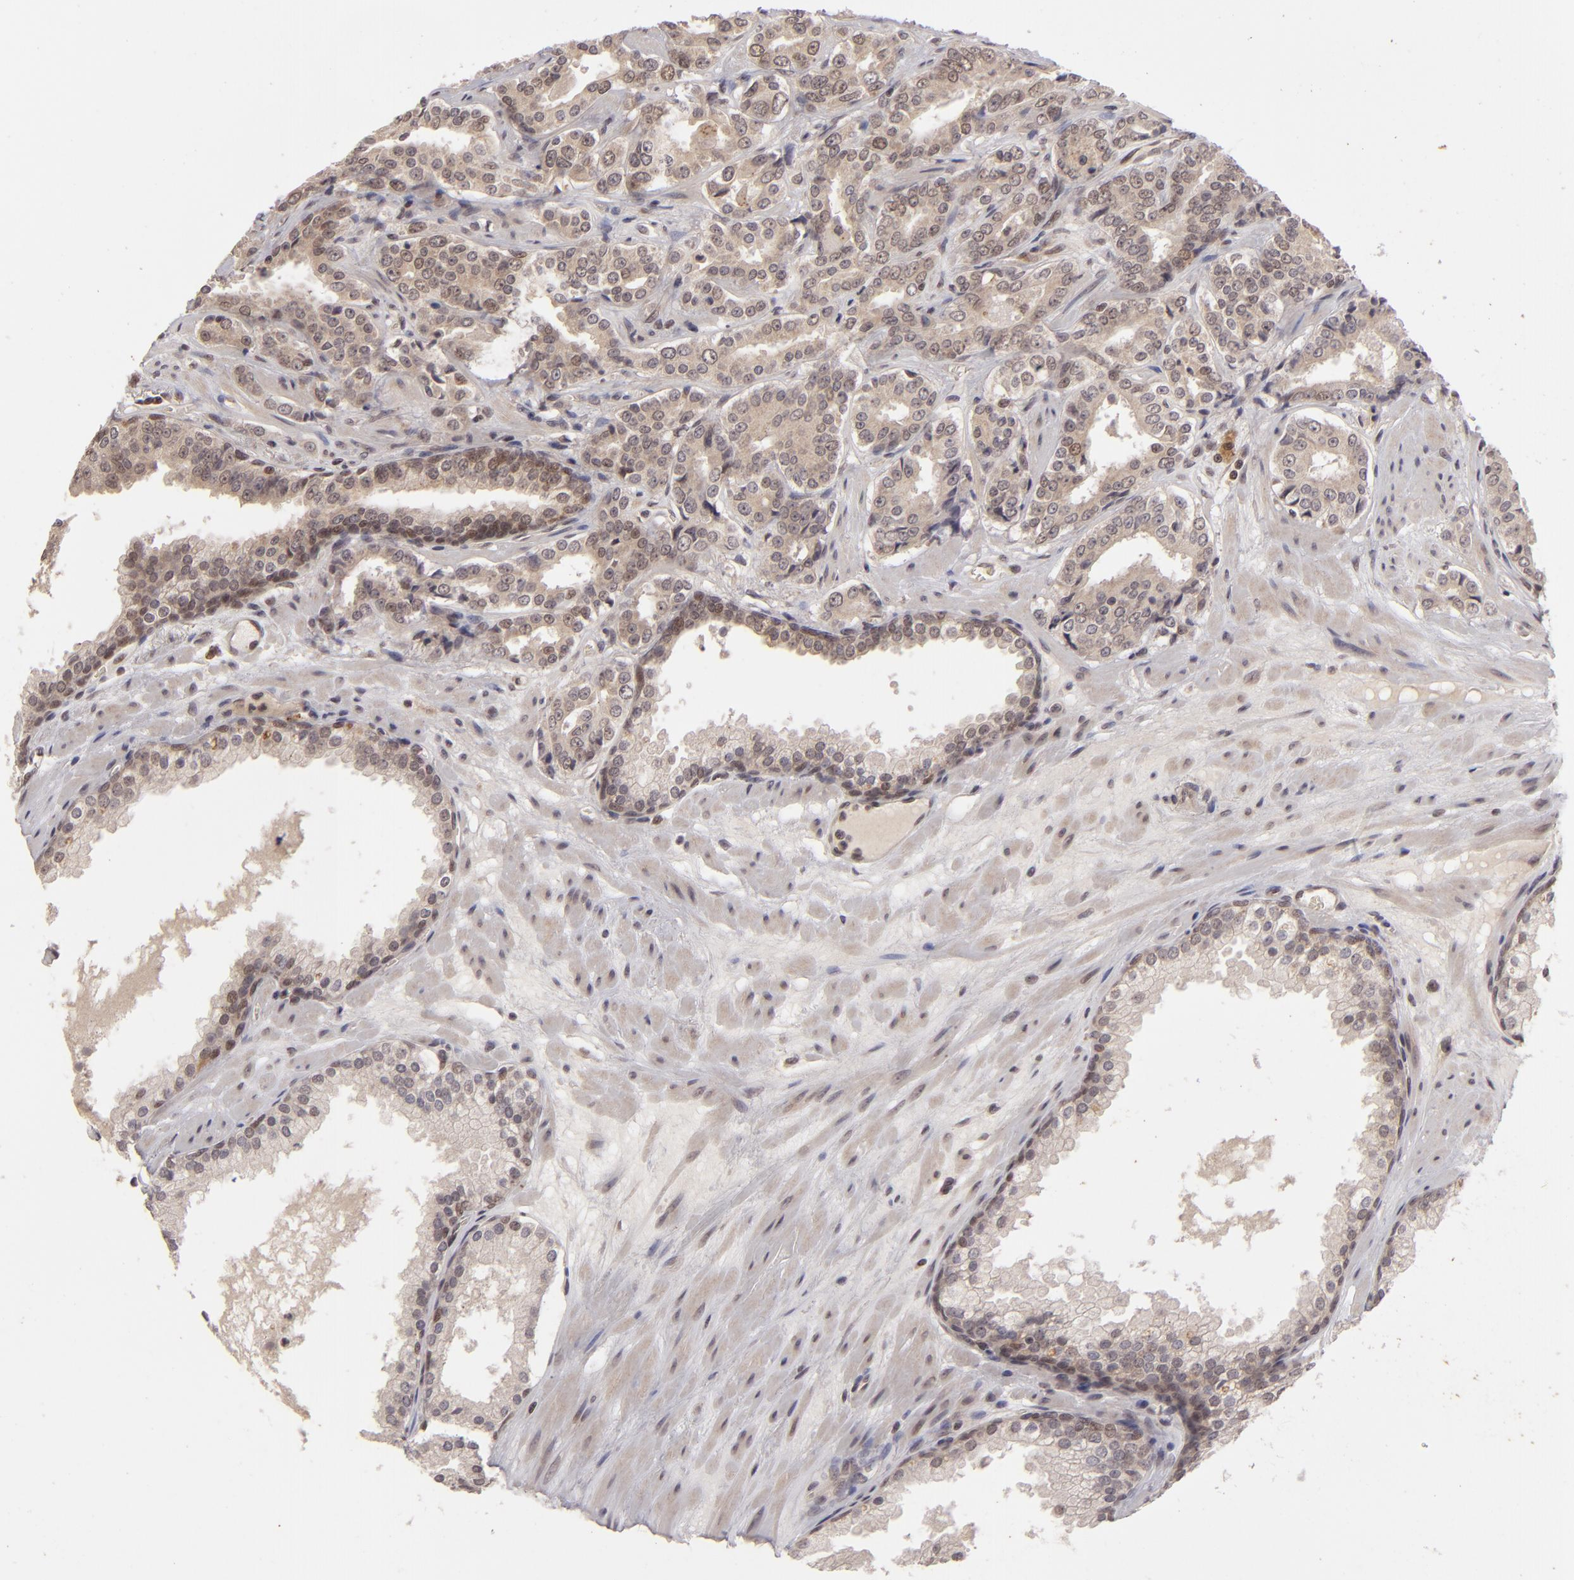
{"staining": {"intensity": "weak", "quantity": "25%-75%", "location": "cytoplasmic/membranous"}, "tissue": "prostate cancer", "cell_type": "Tumor cells", "image_type": "cancer", "snomed": [{"axis": "morphology", "description": "Adenocarcinoma, Medium grade"}, {"axis": "topography", "description": "Prostate"}], "caption": "Immunohistochemical staining of human prostate adenocarcinoma (medium-grade) displays weak cytoplasmic/membranous protein staining in about 25%-75% of tumor cells. Immunohistochemistry (ihc) stains the protein of interest in brown and the nuclei are stained blue.", "gene": "DFFA", "patient": {"sex": "male", "age": 60}}